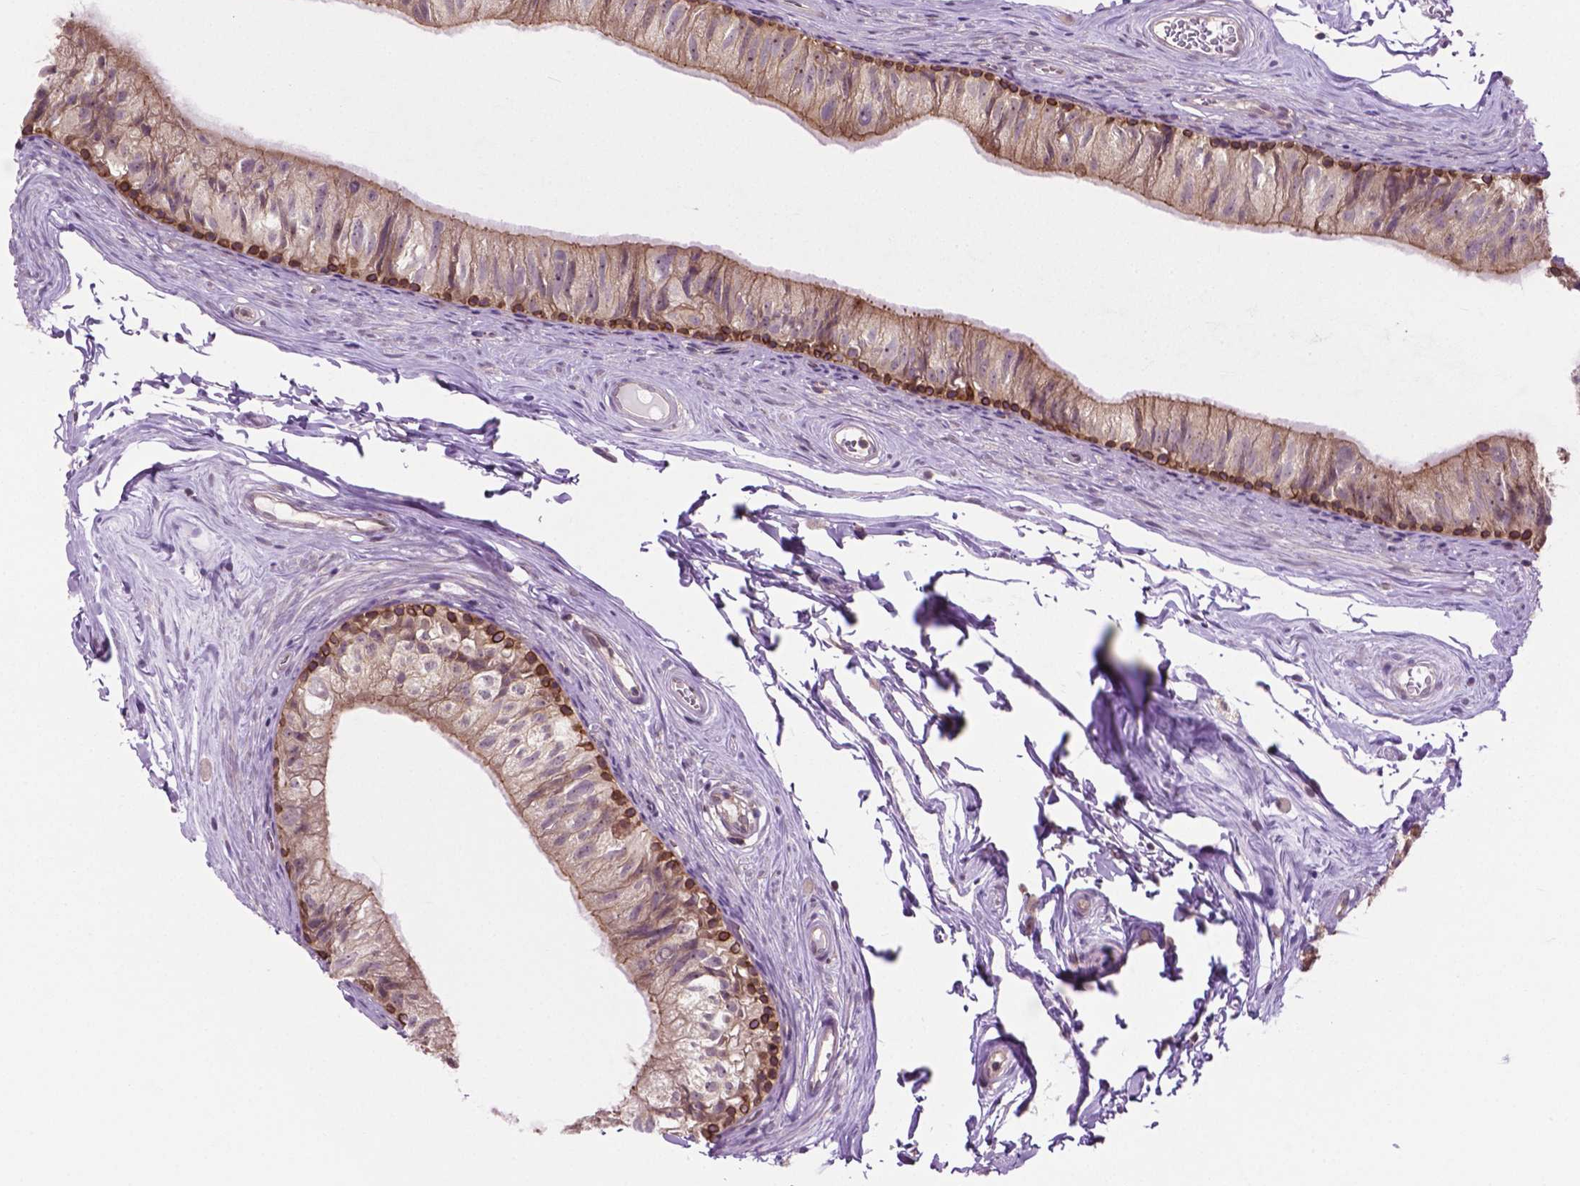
{"staining": {"intensity": "strong", "quantity": "<25%", "location": "cytoplasmic/membranous"}, "tissue": "epididymis", "cell_type": "Glandular cells", "image_type": "normal", "snomed": [{"axis": "morphology", "description": "Normal tissue, NOS"}, {"axis": "topography", "description": "Epididymis"}], "caption": "Epididymis stained with a brown dye displays strong cytoplasmic/membranous positive expression in about <25% of glandular cells.", "gene": "MZT1", "patient": {"sex": "male", "age": 45}}